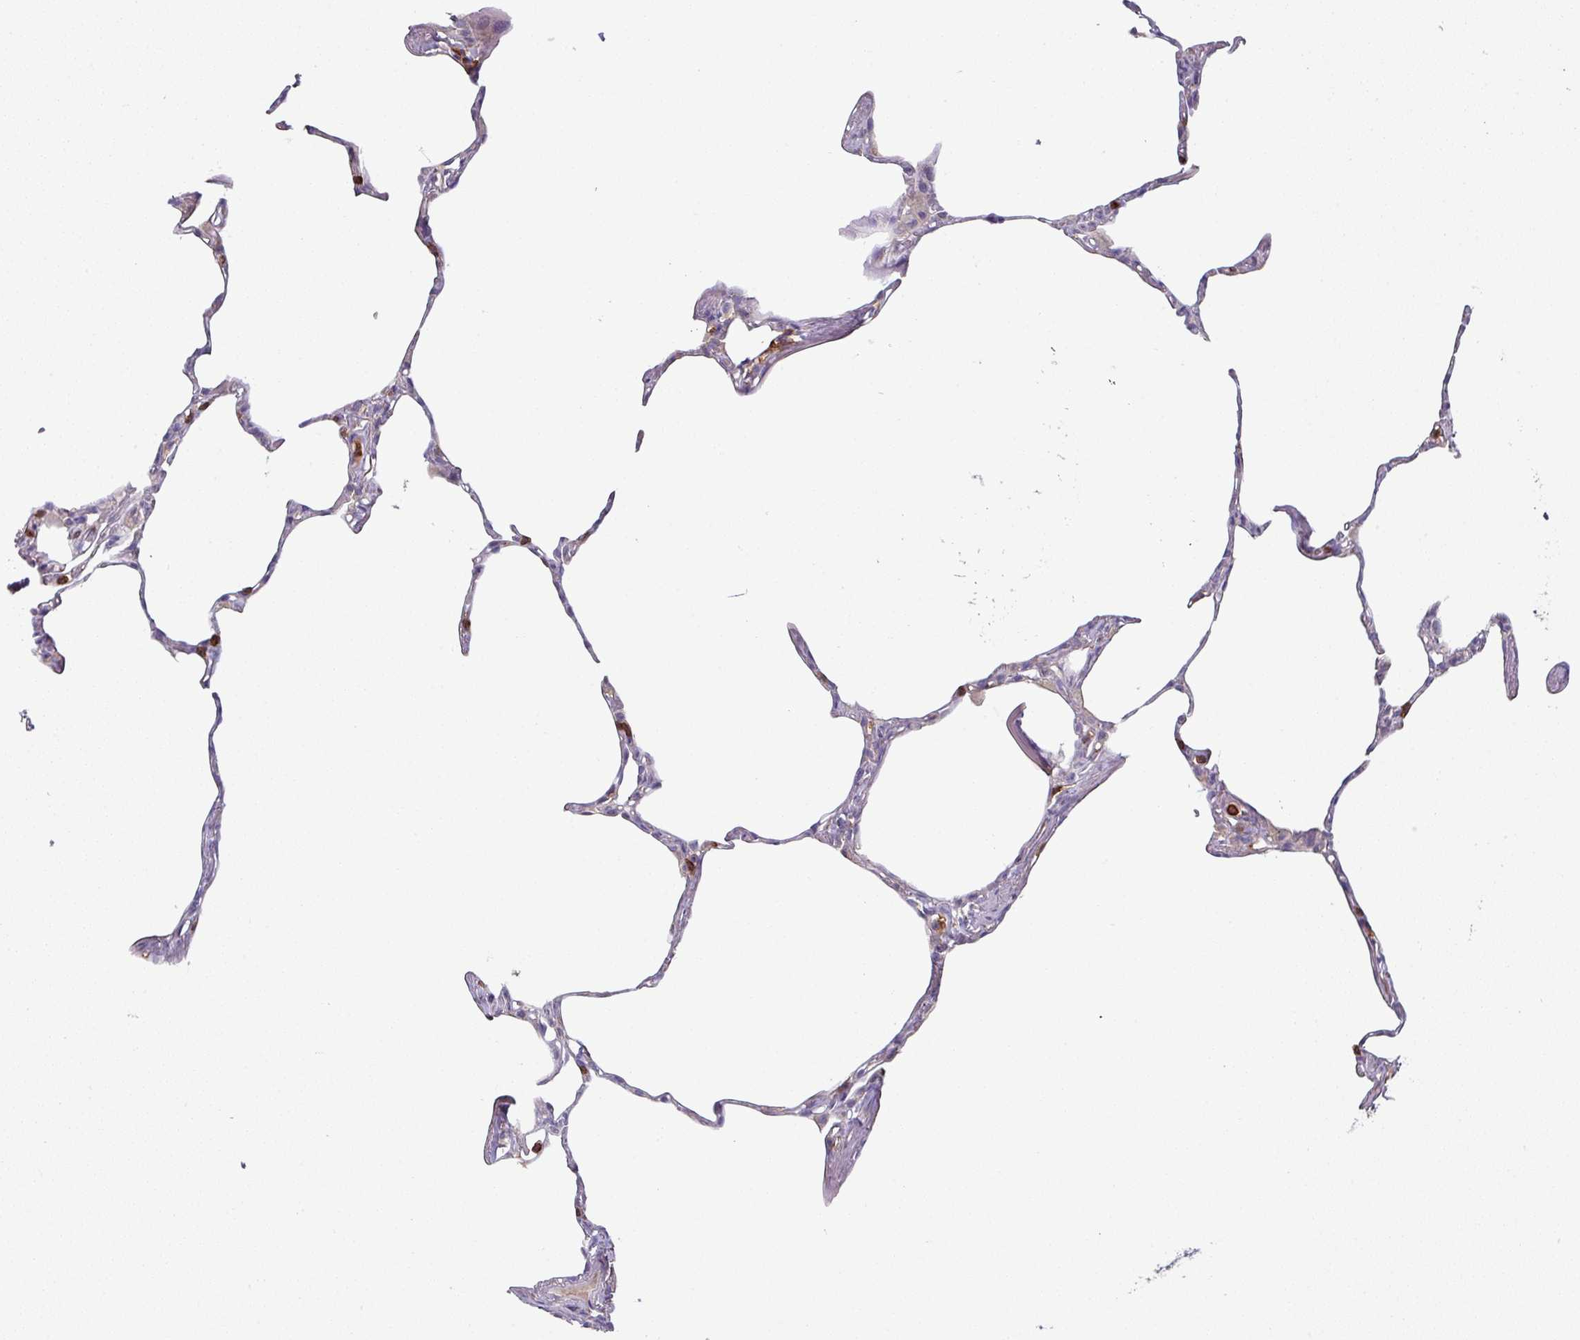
{"staining": {"intensity": "negative", "quantity": "none", "location": "none"}, "tissue": "lung", "cell_type": "Alveolar cells", "image_type": "normal", "snomed": [{"axis": "morphology", "description": "Normal tissue, NOS"}, {"axis": "topography", "description": "Lung"}], "caption": "Alveolar cells show no significant protein expression in benign lung.", "gene": "CD3G", "patient": {"sex": "male", "age": 65}}